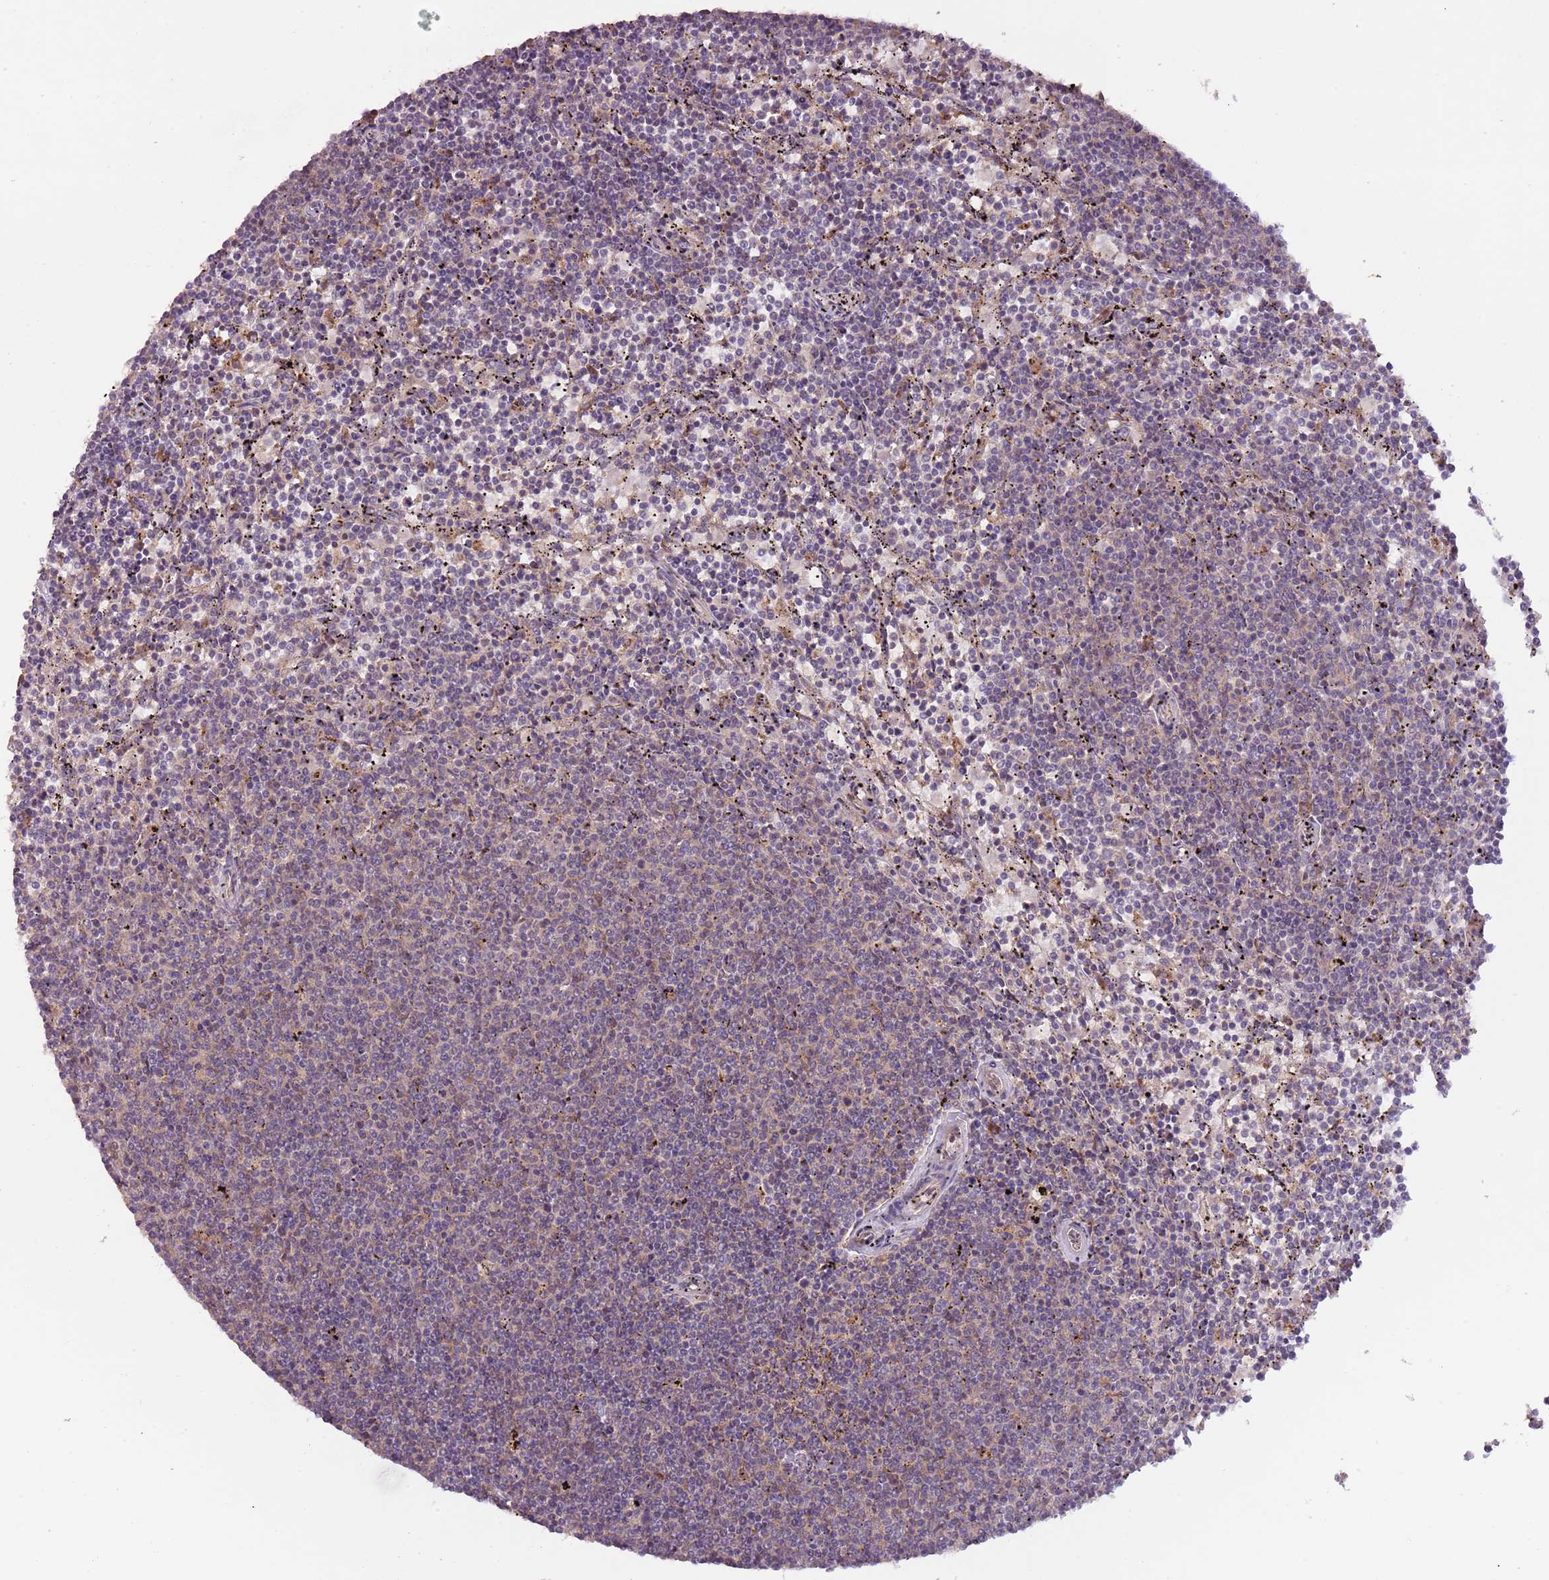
{"staining": {"intensity": "negative", "quantity": "none", "location": "none"}, "tissue": "lymphoma", "cell_type": "Tumor cells", "image_type": "cancer", "snomed": [{"axis": "morphology", "description": "Malignant lymphoma, non-Hodgkin's type, Low grade"}, {"axis": "topography", "description": "Spleen"}], "caption": "The immunohistochemistry micrograph has no significant expression in tumor cells of lymphoma tissue. (DAB (3,3'-diaminobenzidine) immunohistochemistry (IHC) visualized using brightfield microscopy, high magnification).", "gene": "FECH", "patient": {"sex": "female", "age": 50}}